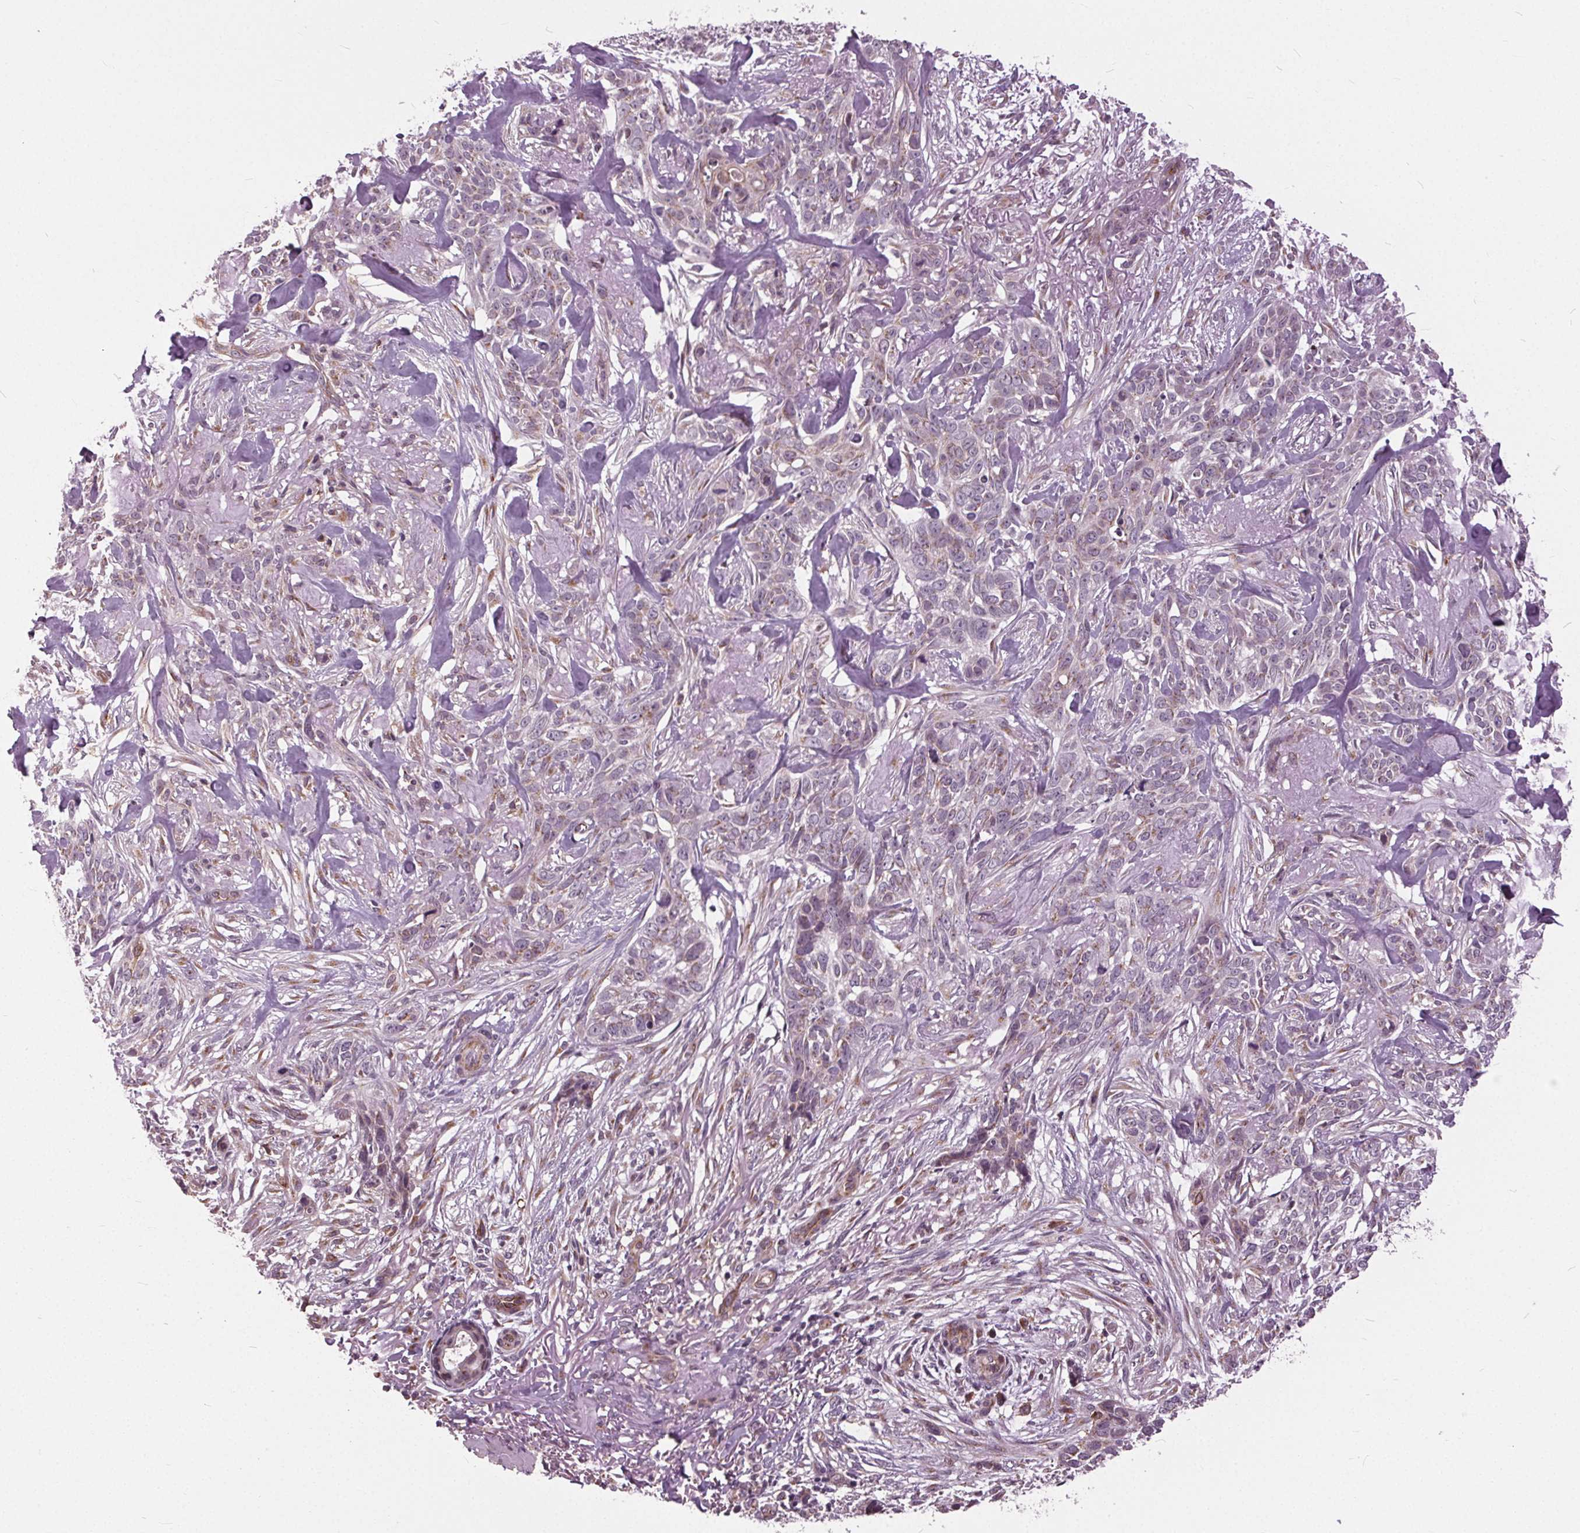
{"staining": {"intensity": "negative", "quantity": "none", "location": "none"}, "tissue": "skin cancer", "cell_type": "Tumor cells", "image_type": "cancer", "snomed": [{"axis": "morphology", "description": "Basal cell carcinoma"}, {"axis": "topography", "description": "Skin"}], "caption": "Micrograph shows no significant protein positivity in tumor cells of basal cell carcinoma (skin).", "gene": "BSDC1", "patient": {"sex": "male", "age": 74}}